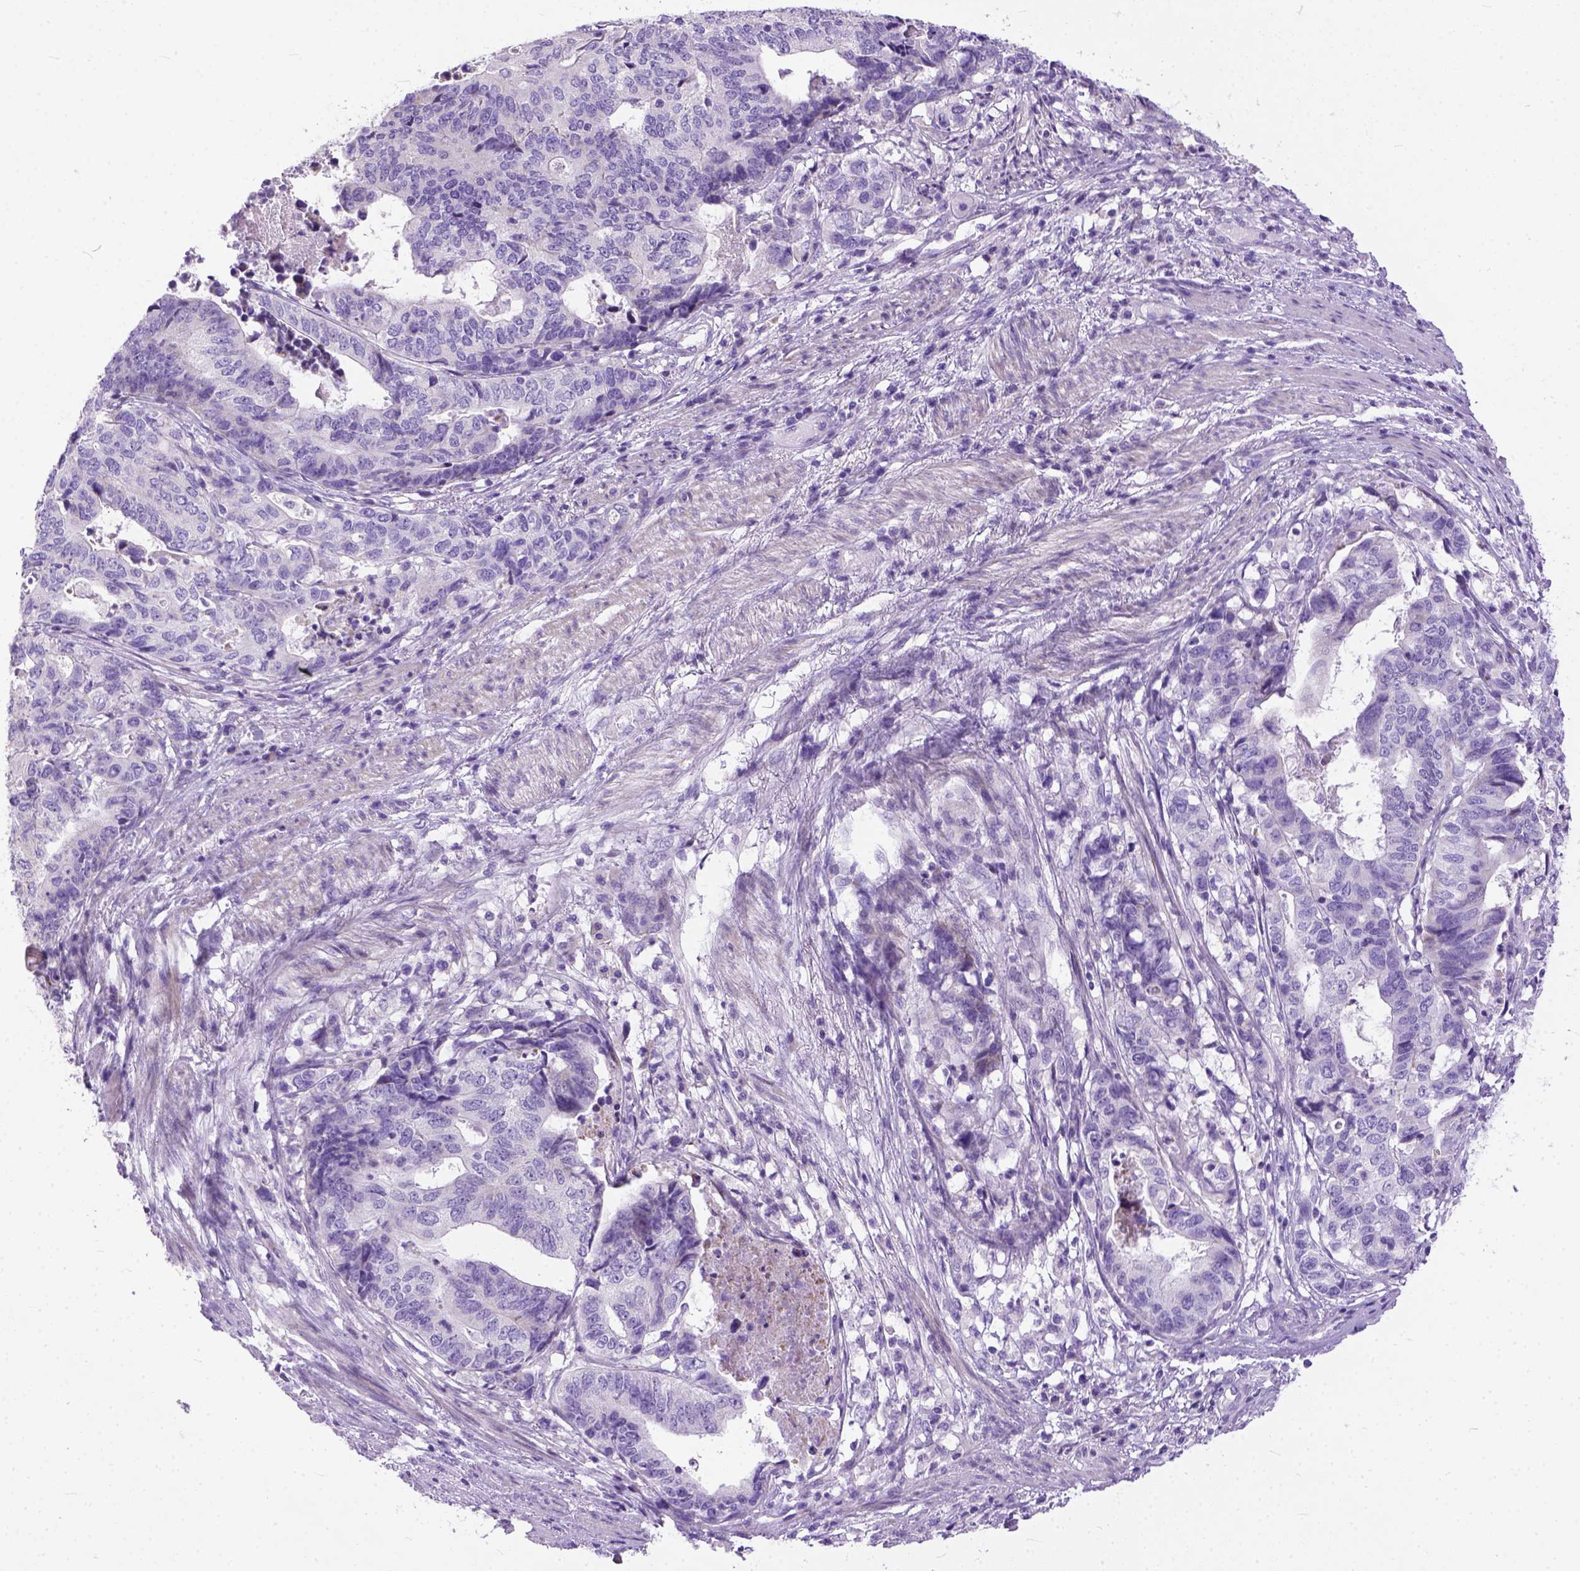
{"staining": {"intensity": "negative", "quantity": "none", "location": "none"}, "tissue": "stomach cancer", "cell_type": "Tumor cells", "image_type": "cancer", "snomed": [{"axis": "morphology", "description": "Adenocarcinoma, NOS"}, {"axis": "topography", "description": "Stomach, upper"}], "caption": "IHC of human stomach adenocarcinoma demonstrates no positivity in tumor cells.", "gene": "PLK5", "patient": {"sex": "female", "age": 67}}